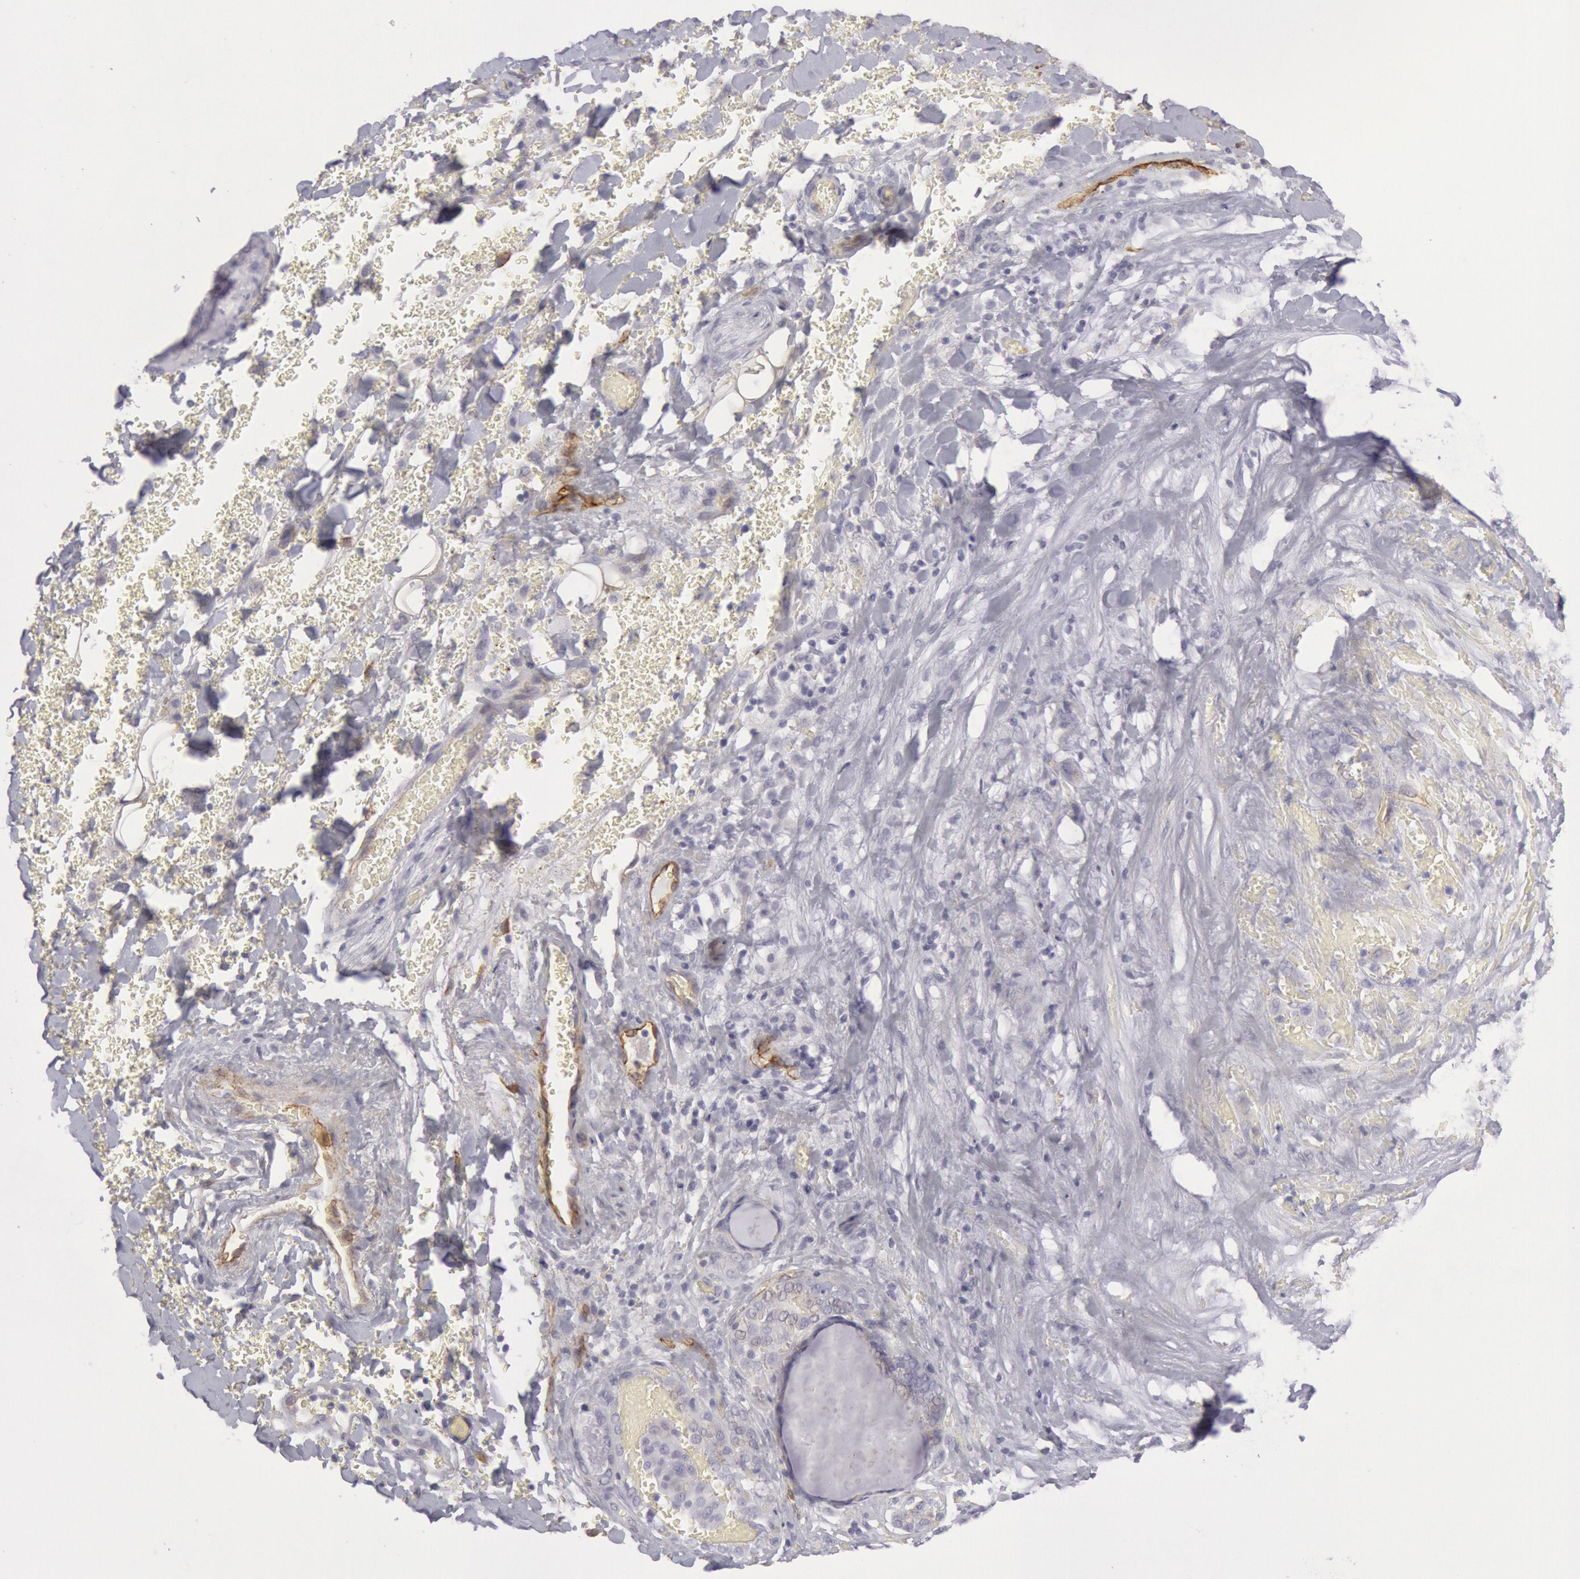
{"staining": {"intensity": "negative", "quantity": "none", "location": "none"}, "tissue": "thyroid gland", "cell_type": "Glandular cells", "image_type": "normal", "snomed": [{"axis": "morphology", "description": "Normal tissue, NOS"}, {"axis": "topography", "description": "Thyroid gland"}], "caption": "This image is of unremarkable thyroid gland stained with IHC to label a protein in brown with the nuclei are counter-stained blue. There is no expression in glandular cells. (IHC, brightfield microscopy, high magnification).", "gene": "CDH13", "patient": {"sex": "male", "age": 61}}